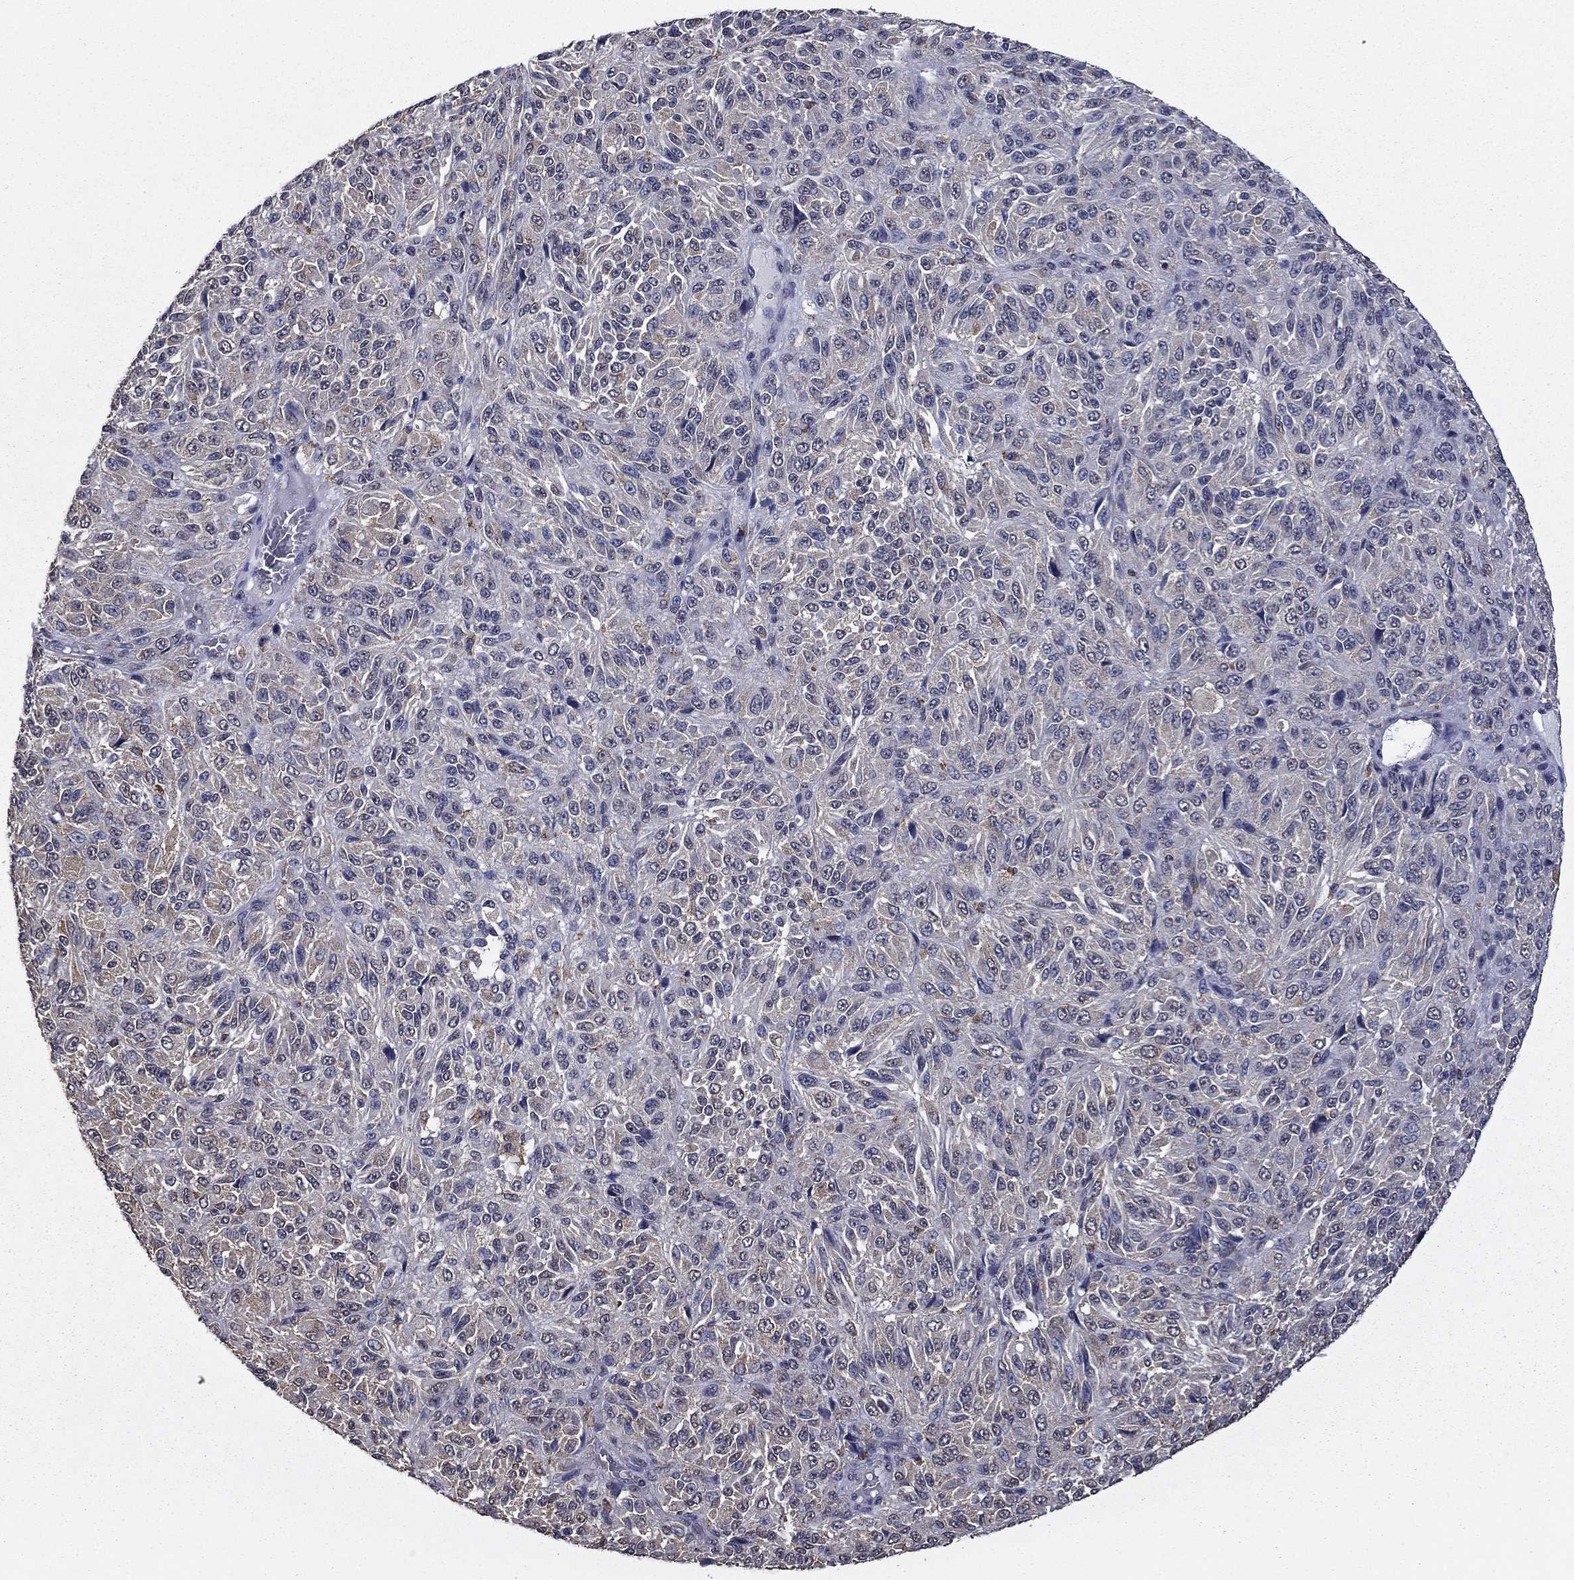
{"staining": {"intensity": "negative", "quantity": "none", "location": "none"}, "tissue": "melanoma", "cell_type": "Tumor cells", "image_type": "cancer", "snomed": [{"axis": "morphology", "description": "Malignant melanoma, Metastatic site"}, {"axis": "topography", "description": "Brain"}], "caption": "The image reveals no staining of tumor cells in malignant melanoma (metastatic site).", "gene": "MFAP3L", "patient": {"sex": "female", "age": 56}}